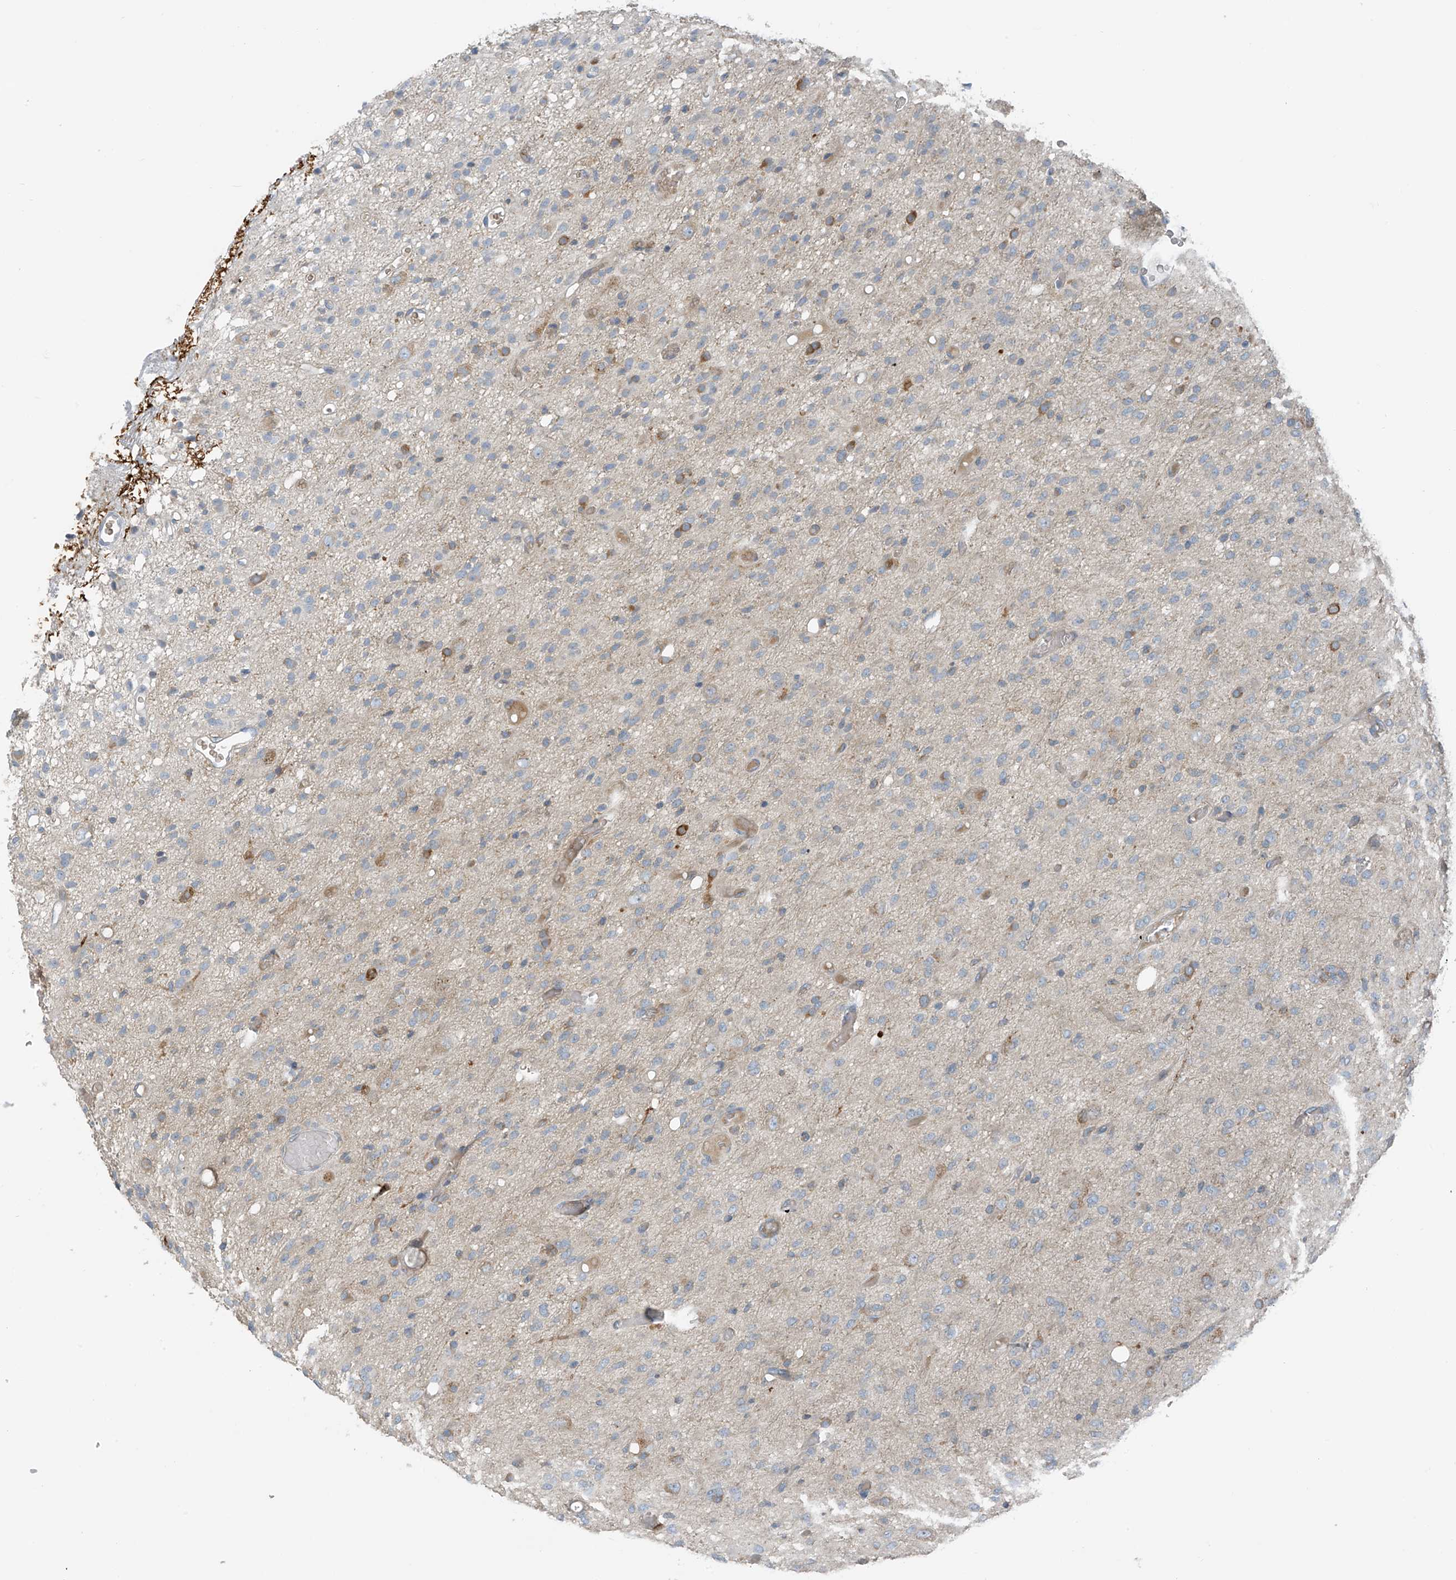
{"staining": {"intensity": "moderate", "quantity": "<25%", "location": "cytoplasmic/membranous"}, "tissue": "glioma", "cell_type": "Tumor cells", "image_type": "cancer", "snomed": [{"axis": "morphology", "description": "Glioma, malignant, High grade"}, {"axis": "topography", "description": "Brain"}], "caption": "Glioma tissue shows moderate cytoplasmic/membranous positivity in approximately <25% of tumor cells, visualized by immunohistochemistry.", "gene": "SLC12A6", "patient": {"sex": "female", "age": 59}}